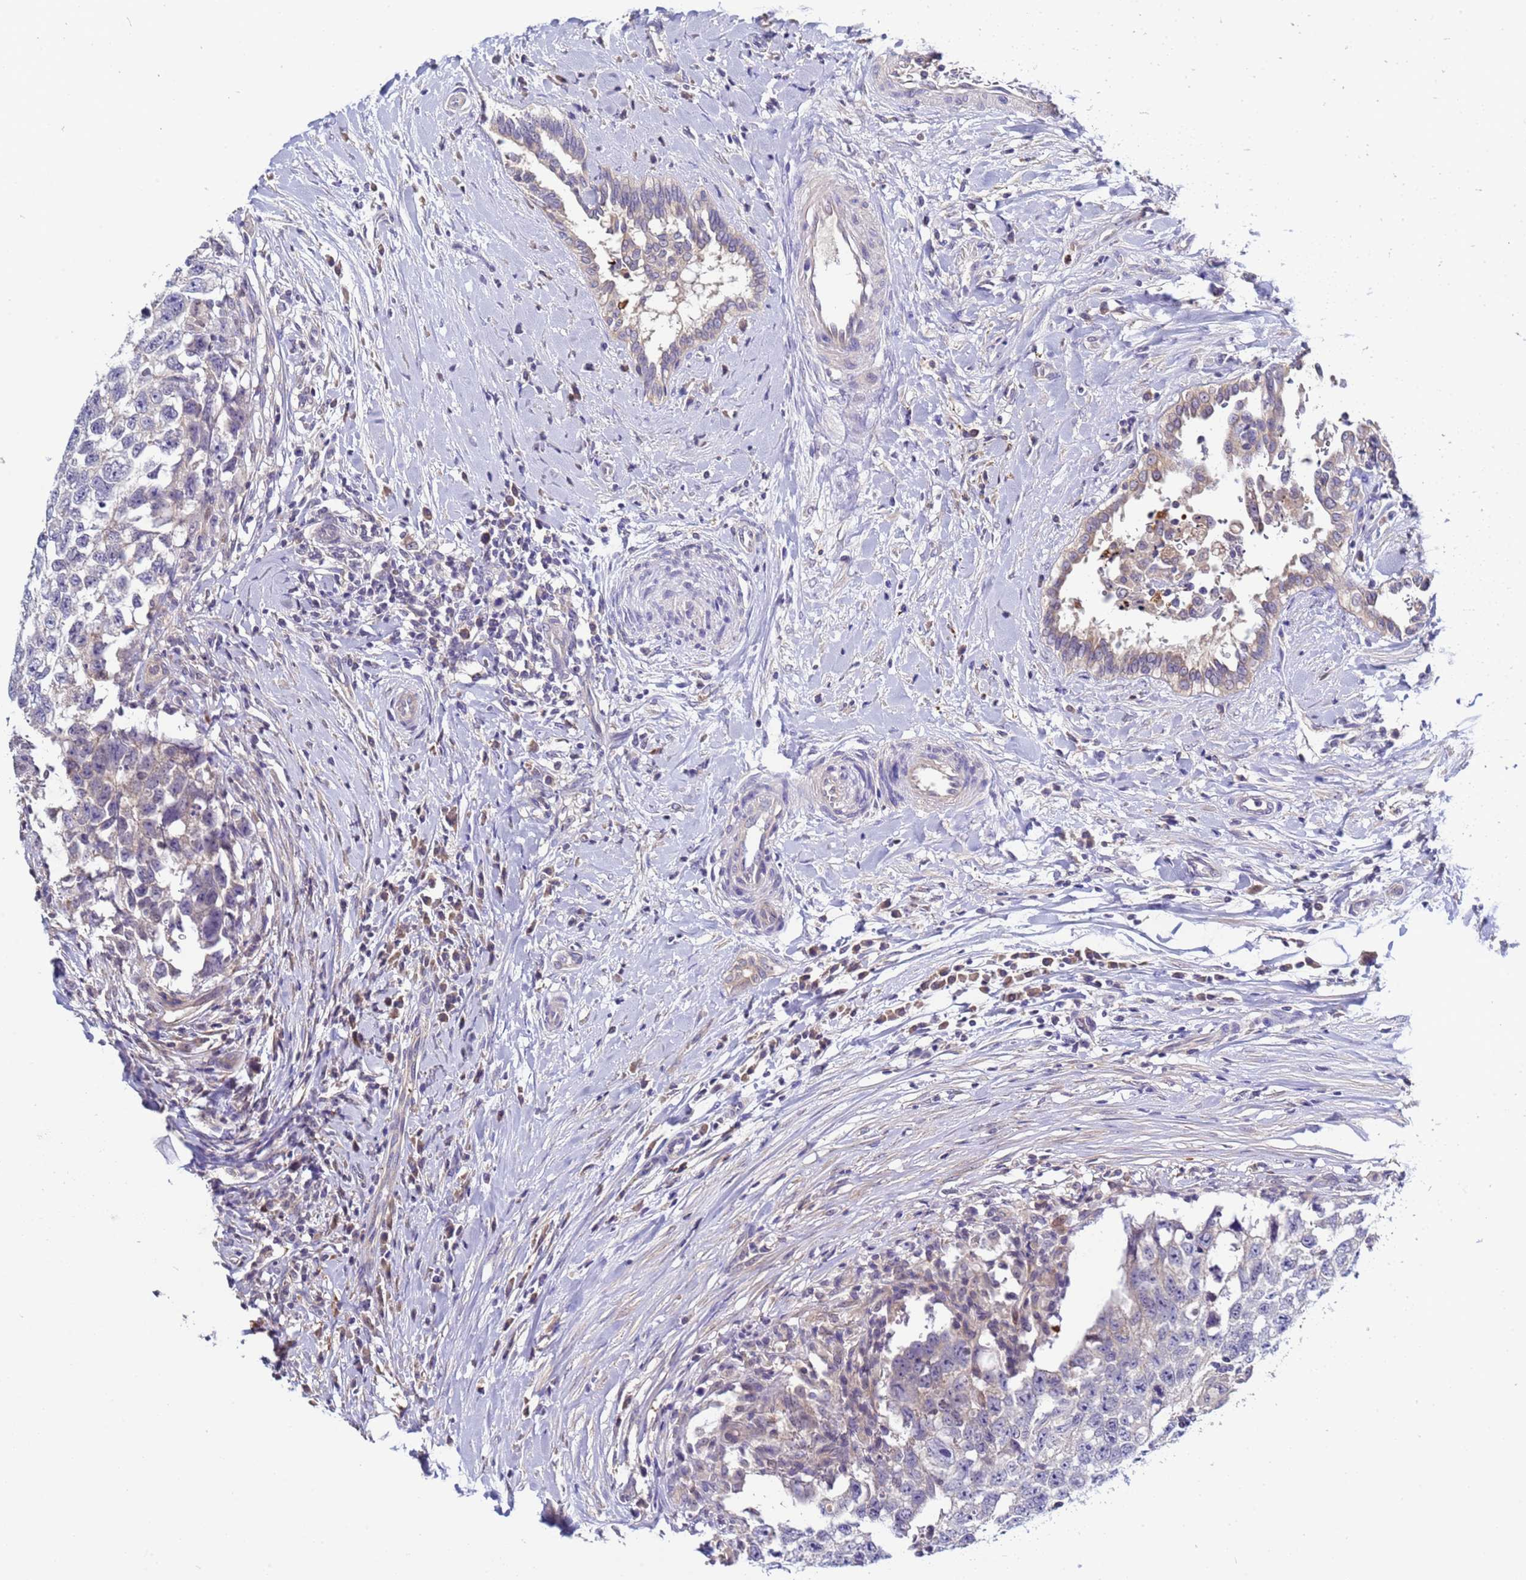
{"staining": {"intensity": "negative", "quantity": "none", "location": "none"}, "tissue": "testis cancer", "cell_type": "Tumor cells", "image_type": "cancer", "snomed": [{"axis": "morphology", "description": "Seminoma, NOS"}, {"axis": "morphology", "description": "Carcinoma, Embryonal, NOS"}, {"axis": "topography", "description": "Testis"}], "caption": "Tumor cells are negative for brown protein staining in testis cancer (seminoma).", "gene": "ELMOD2", "patient": {"sex": "male", "age": 29}}